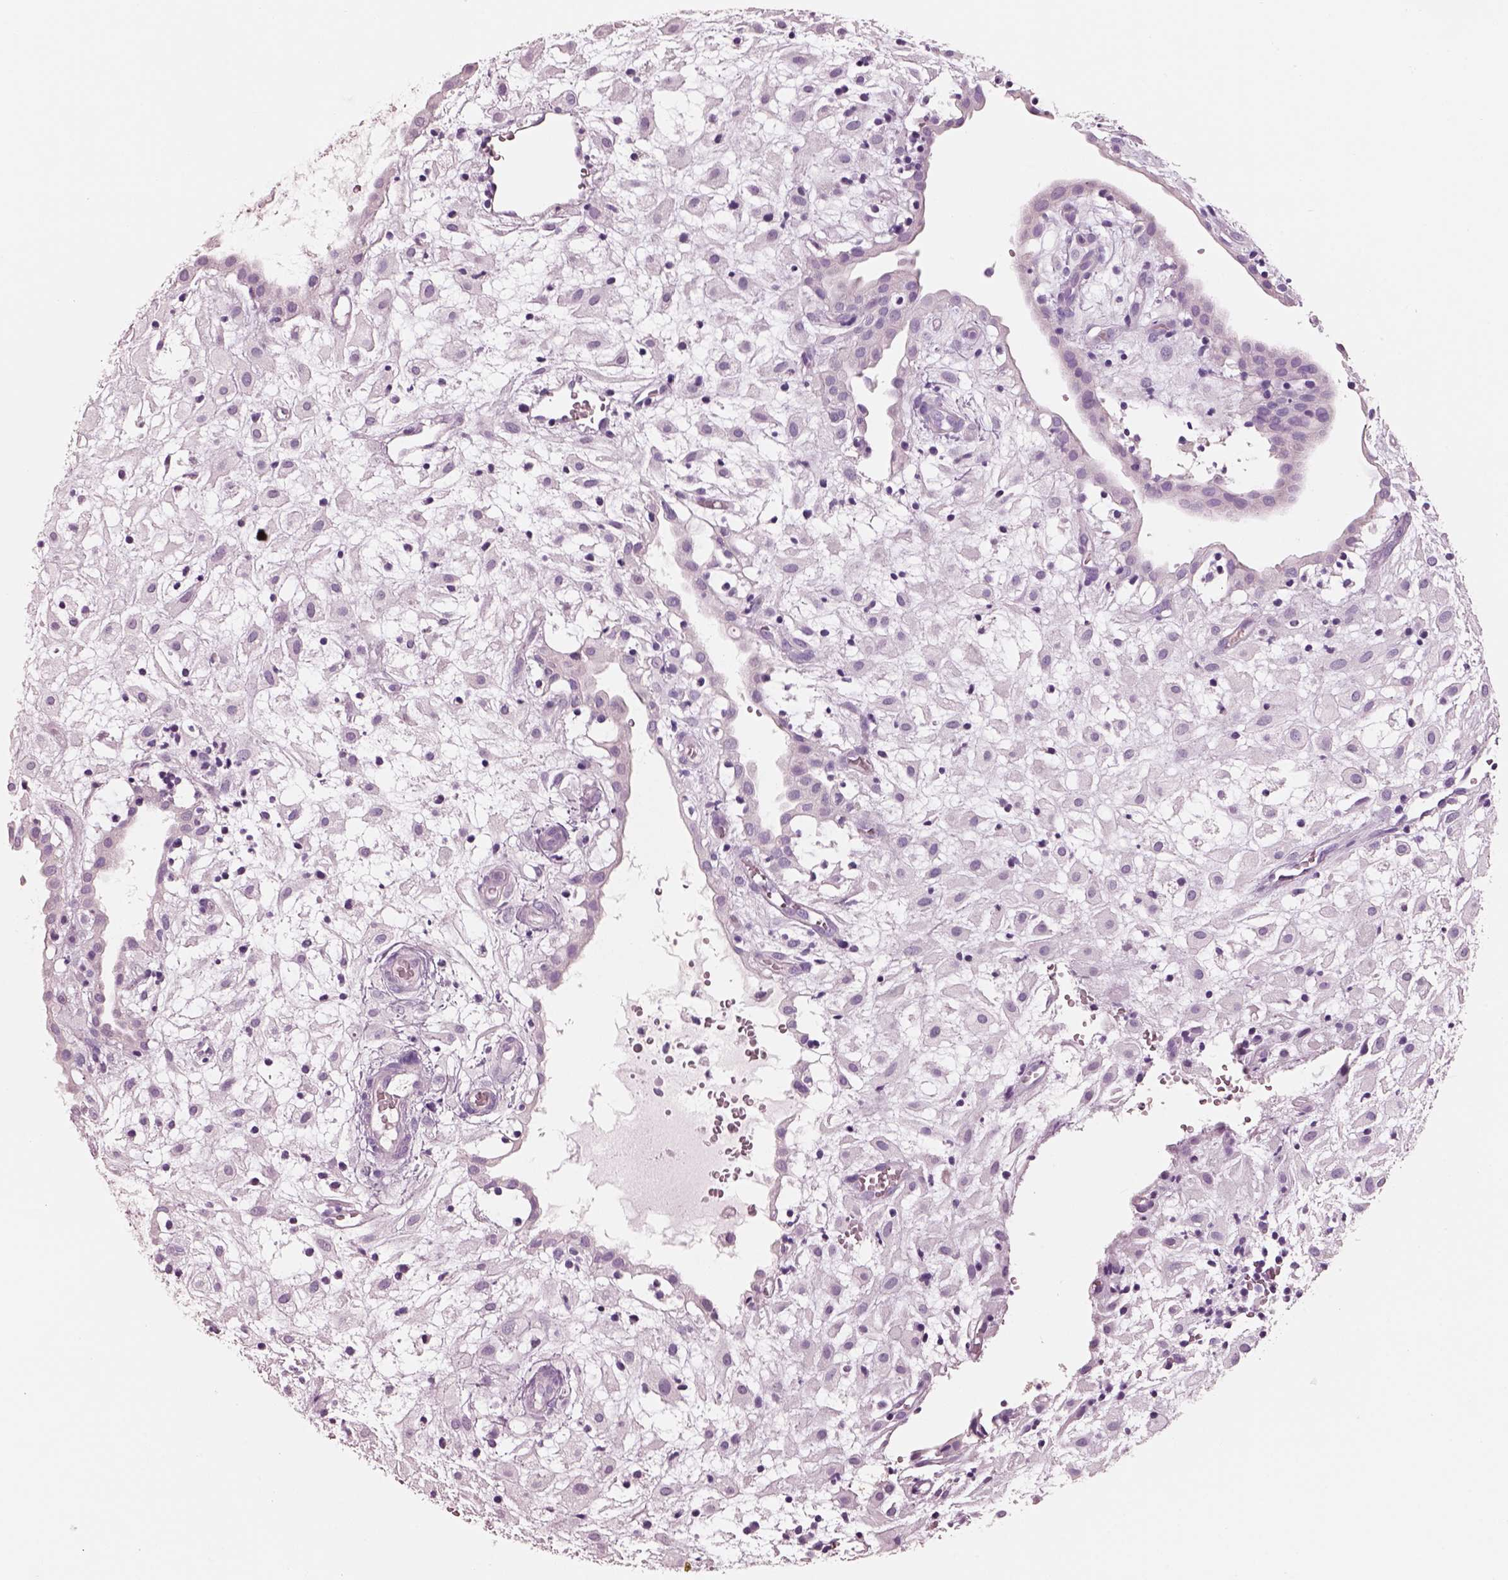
{"staining": {"intensity": "negative", "quantity": "none", "location": "none"}, "tissue": "placenta", "cell_type": "Decidual cells", "image_type": "normal", "snomed": [{"axis": "morphology", "description": "Normal tissue, NOS"}, {"axis": "topography", "description": "Placenta"}], "caption": "Immunohistochemistry photomicrograph of normal placenta: human placenta stained with DAB (3,3'-diaminobenzidine) exhibits no significant protein staining in decidual cells.", "gene": "PNOC", "patient": {"sex": "female", "age": 24}}